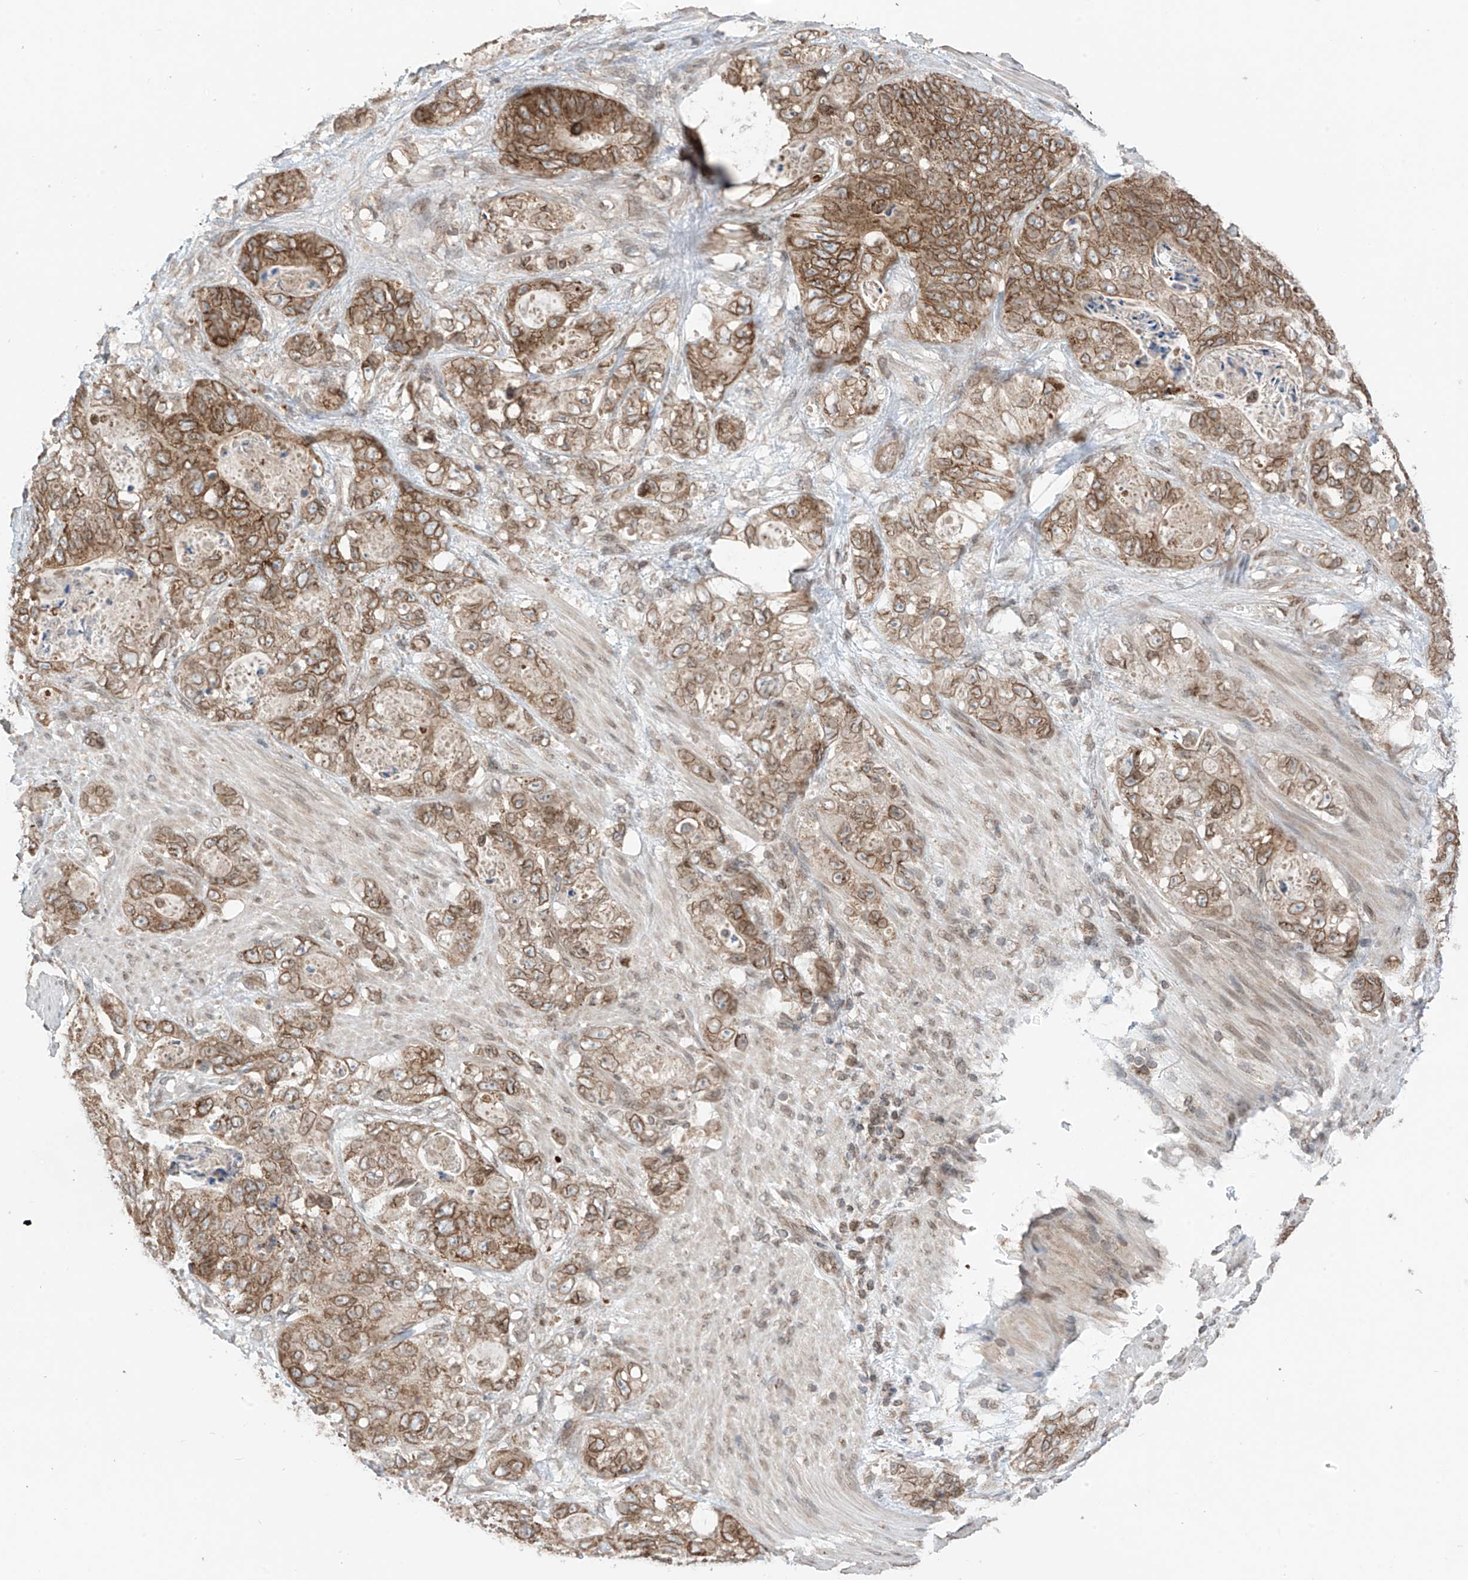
{"staining": {"intensity": "moderate", "quantity": ">75%", "location": "cytoplasmic/membranous,nuclear"}, "tissue": "stomach cancer", "cell_type": "Tumor cells", "image_type": "cancer", "snomed": [{"axis": "morphology", "description": "Normal tissue, NOS"}, {"axis": "morphology", "description": "Adenocarcinoma, NOS"}, {"axis": "topography", "description": "Stomach"}], "caption": "This is an image of immunohistochemistry staining of stomach cancer, which shows moderate positivity in the cytoplasmic/membranous and nuclear of tumor cells.", "gene": "AHCTF1", "patient": {"sex": "female", "age": 89}}